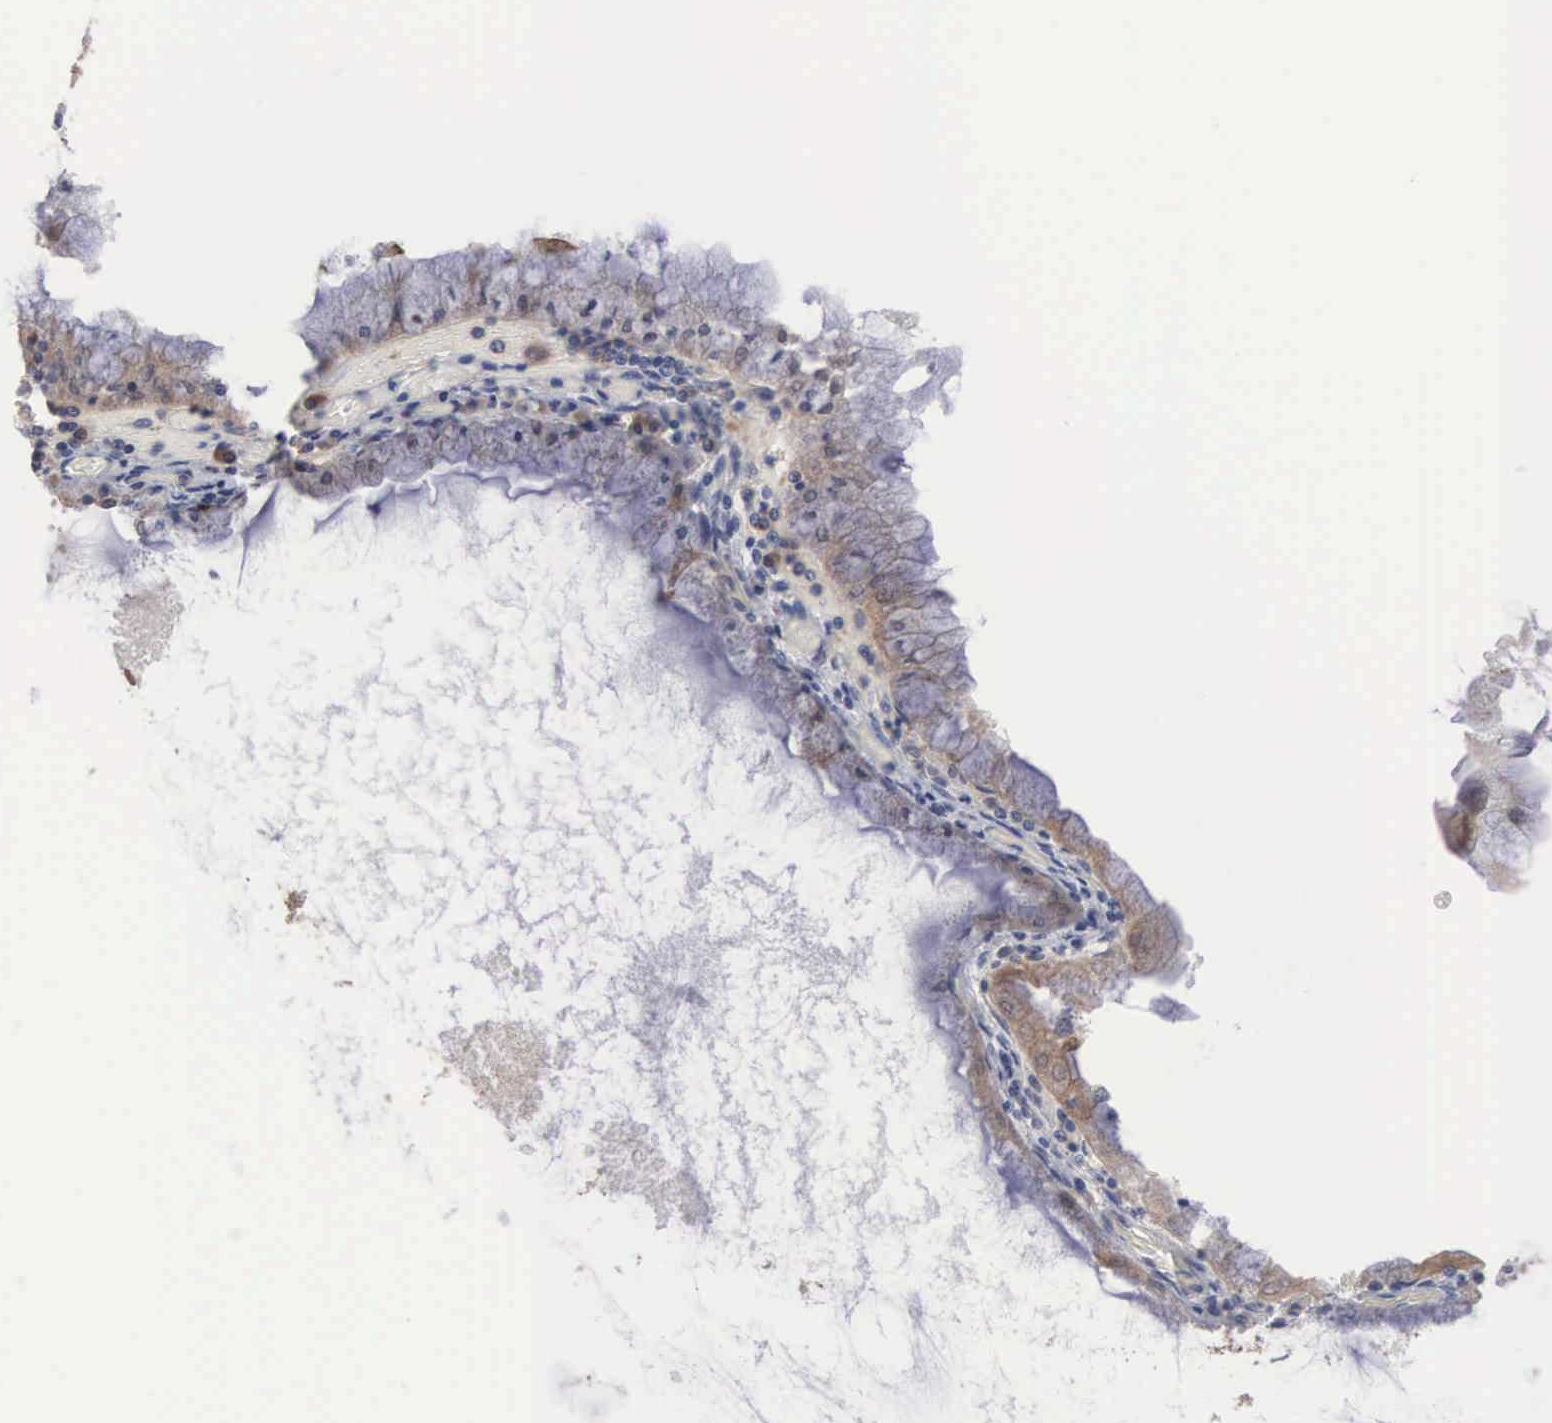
{"staining": {"intensity": "moderate", "quantity": ">75%", "location": "cytoplasmic/membranous"}, "tissue": "endometrial cancer", "cell_type": "Tumor cells", "image_type": "cancer", "snomed": [{"axis": "morphology", "description": "Adenocarcinoma, NOS"}, {"axis": "topography", "description": "Endometrium"}], "caption": "The photomicrograph exhibits a brown stain indicating the presence of a protein in the cytoplasmic/membranous of tumor cells in endometrial cancer (adenocarcinoma). The staining was performed using DAB (3,3'-diaminobenzidine), with brown indicating positive protein expression. Nuclei are stained blue with hematoxylin.", "gene": "INF2", "patient": {"sex": "female", "age": 79}}